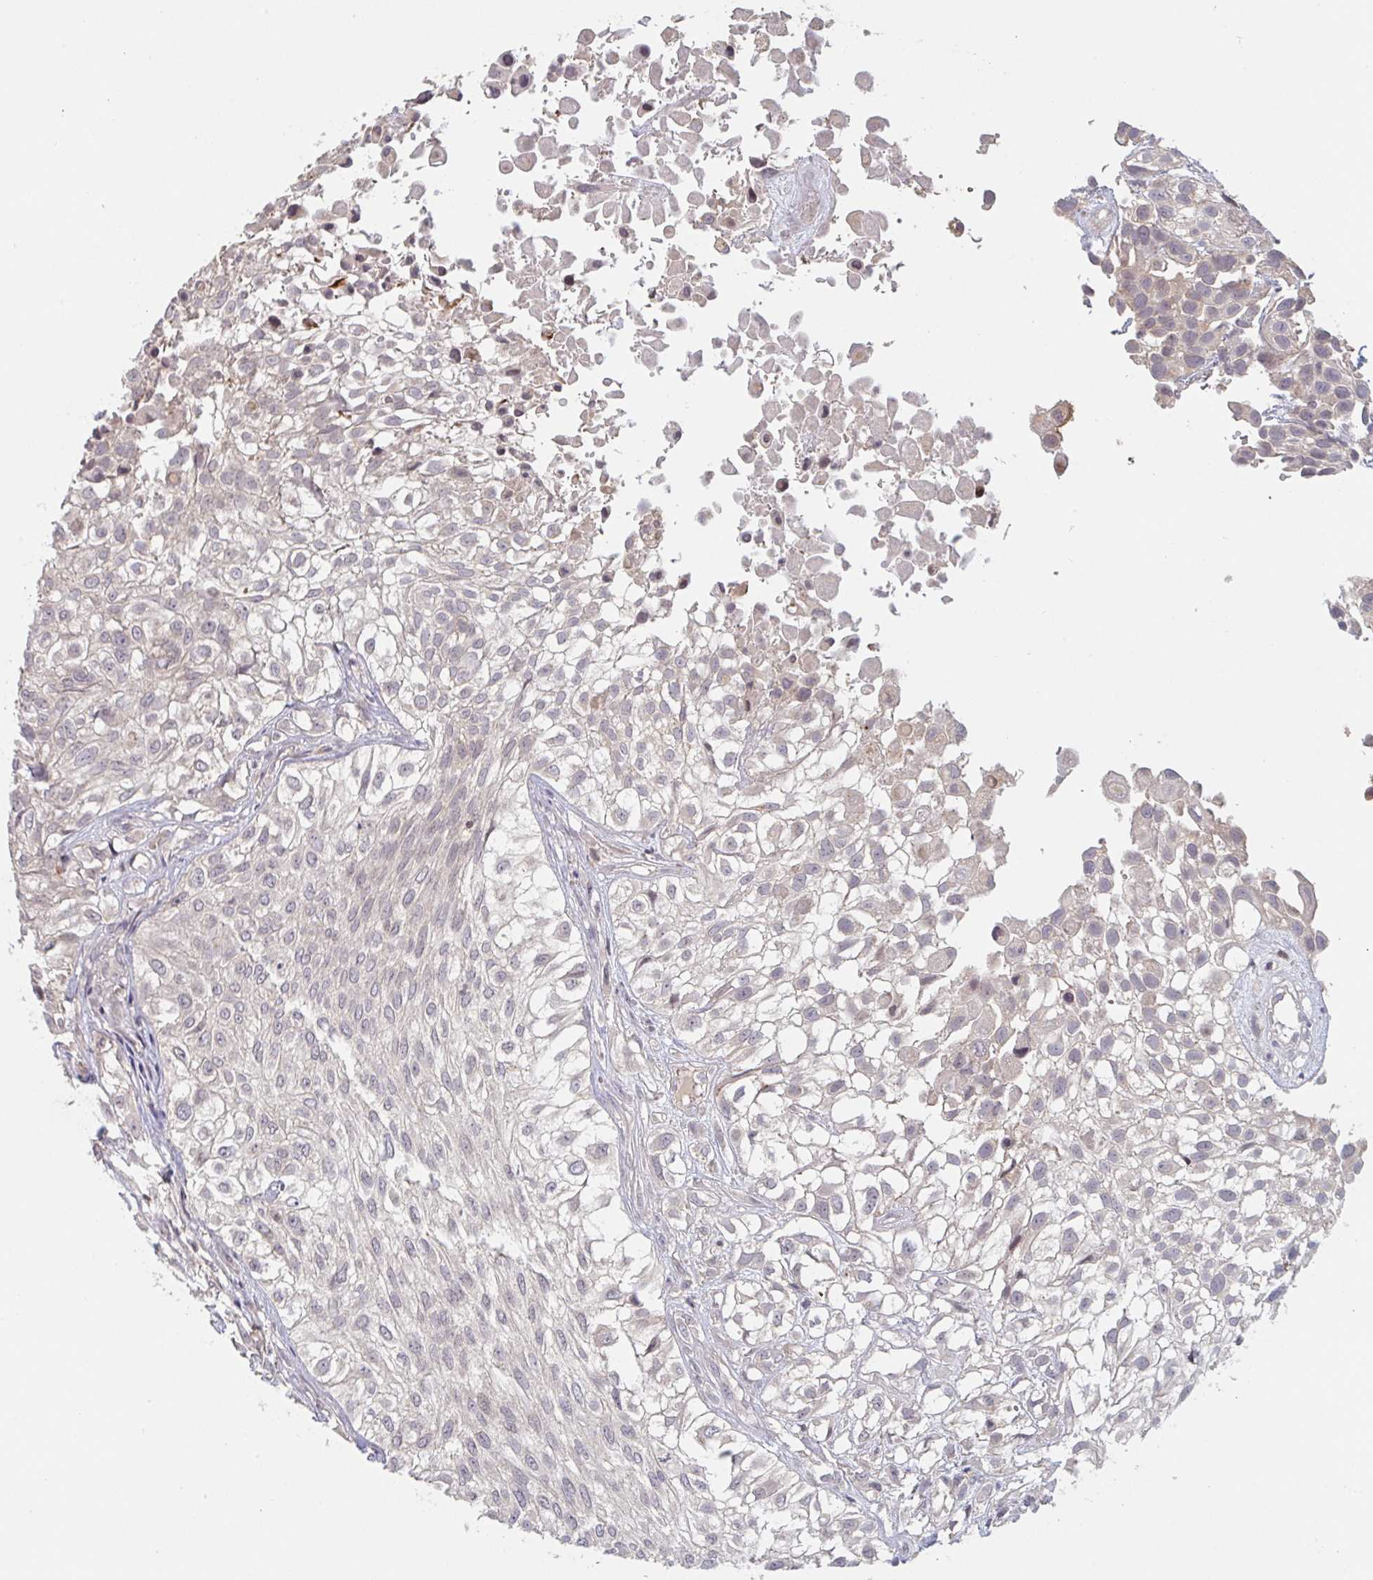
{"staining": {"intensity": "negative", "quantity": "none", "location": "none"}, "tissue": "urothelial cancer", "cell_type": "Tumor cells", "image_type": "cancer", "snomed": [{"axis": "morphology", "description": "Urothelial carcinoma, High grade"}, {"axis": "topography", "description": "Urinary bladder"}], "caption": "The image exhibits no significant expression in tumor cells of urothelial cancer.", "gene": "DCST1", "patient": {"sex": "male", "age": 56}}